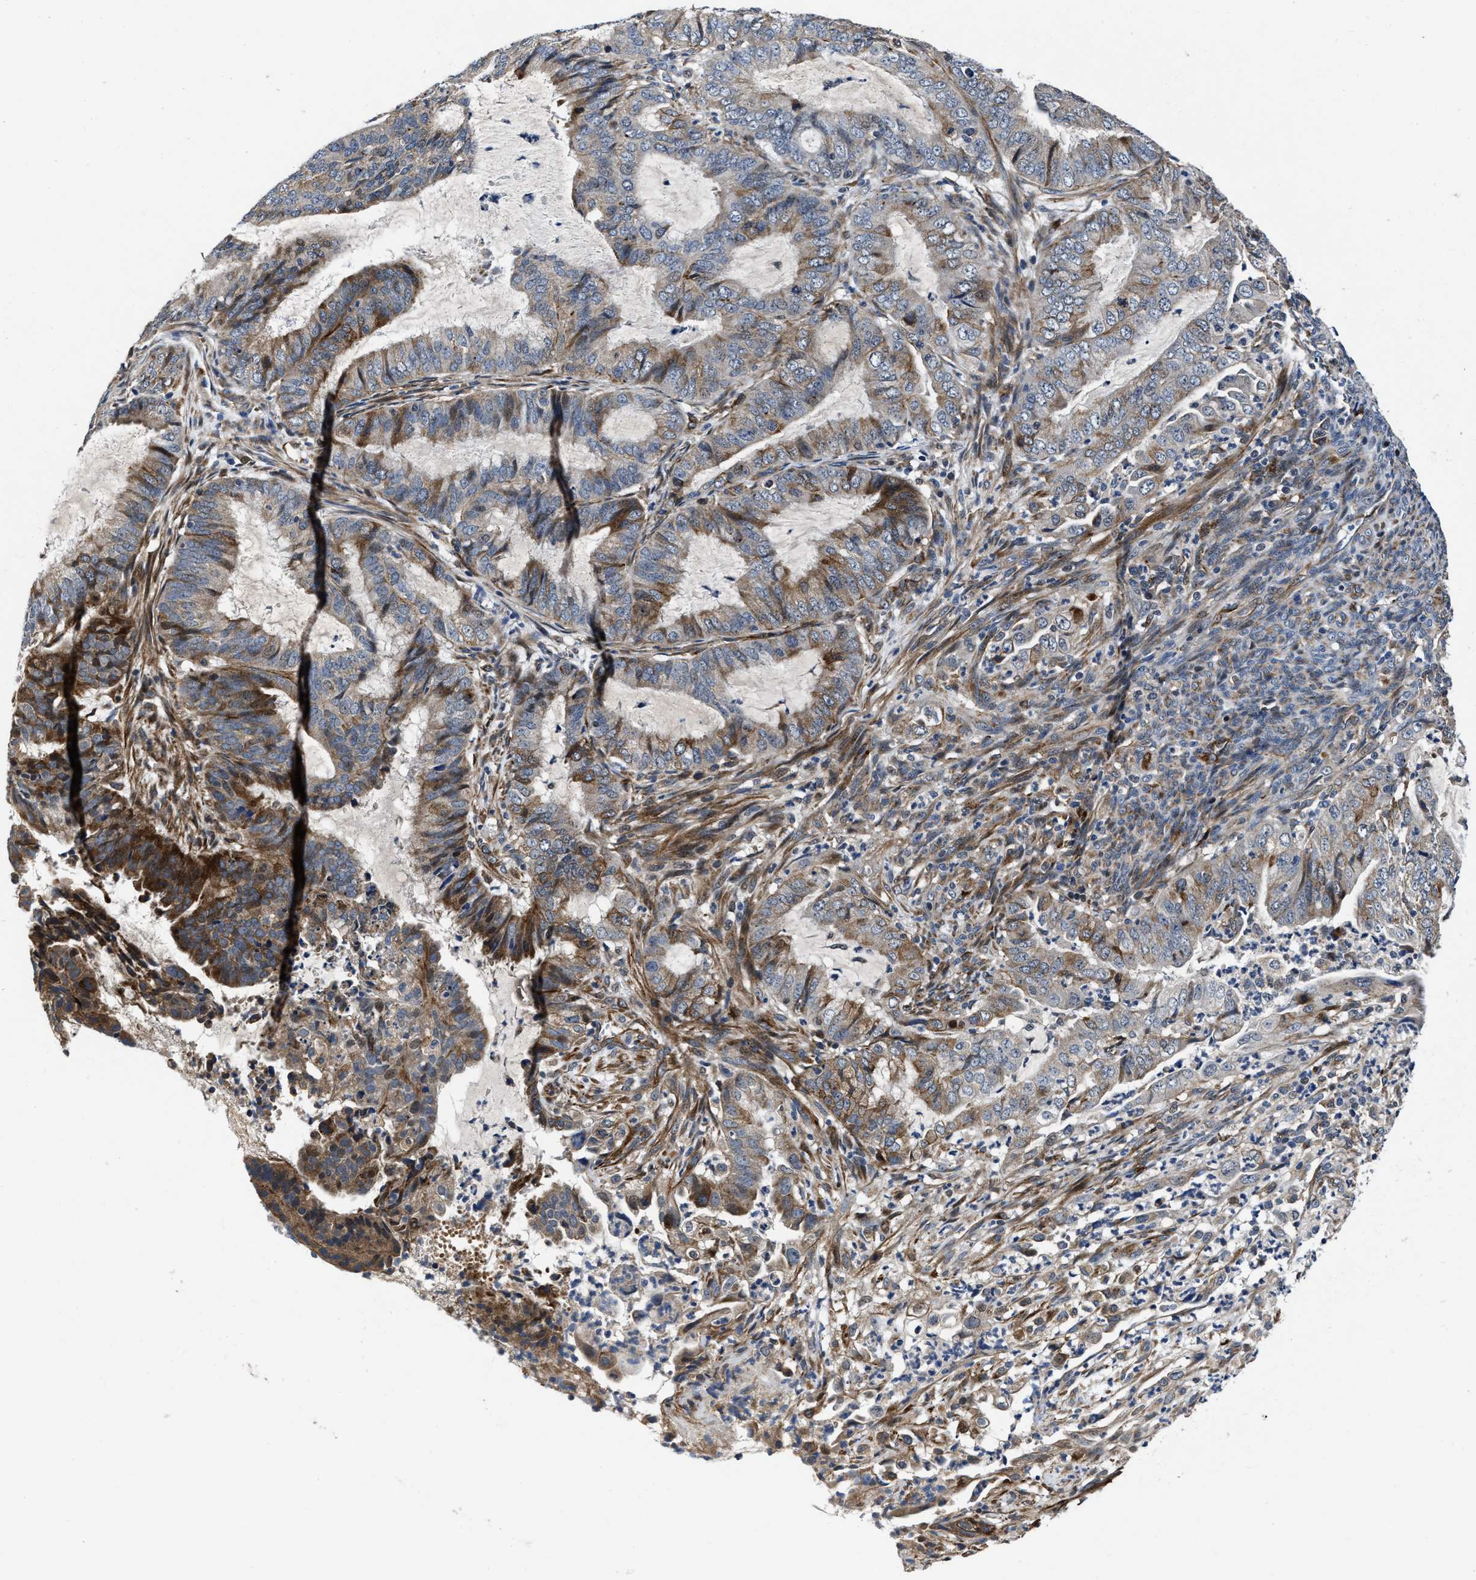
{"staining": {"intensity": "moderate", "quantity": ">75%", "location": "cytoplasmic/membranous"}, "tissue": "endometrial cancer", "cell_type": "Tumor cells", "image_type": "cancer", "snomed": [{"axis": "morphology", "description": "Adenocarcinoma, NOS"}, {"axis": "topography", "description": "Endometrium"}], "caption": "This micrograph displays immunohistochemistry staining of human endometrial adenocarcinoma, with medium moderate cytoplasmic/membranous staining in about >75% of tumor cells.", "gene": "C2orf66", "patient": {"sex": "female", "age": 51}}